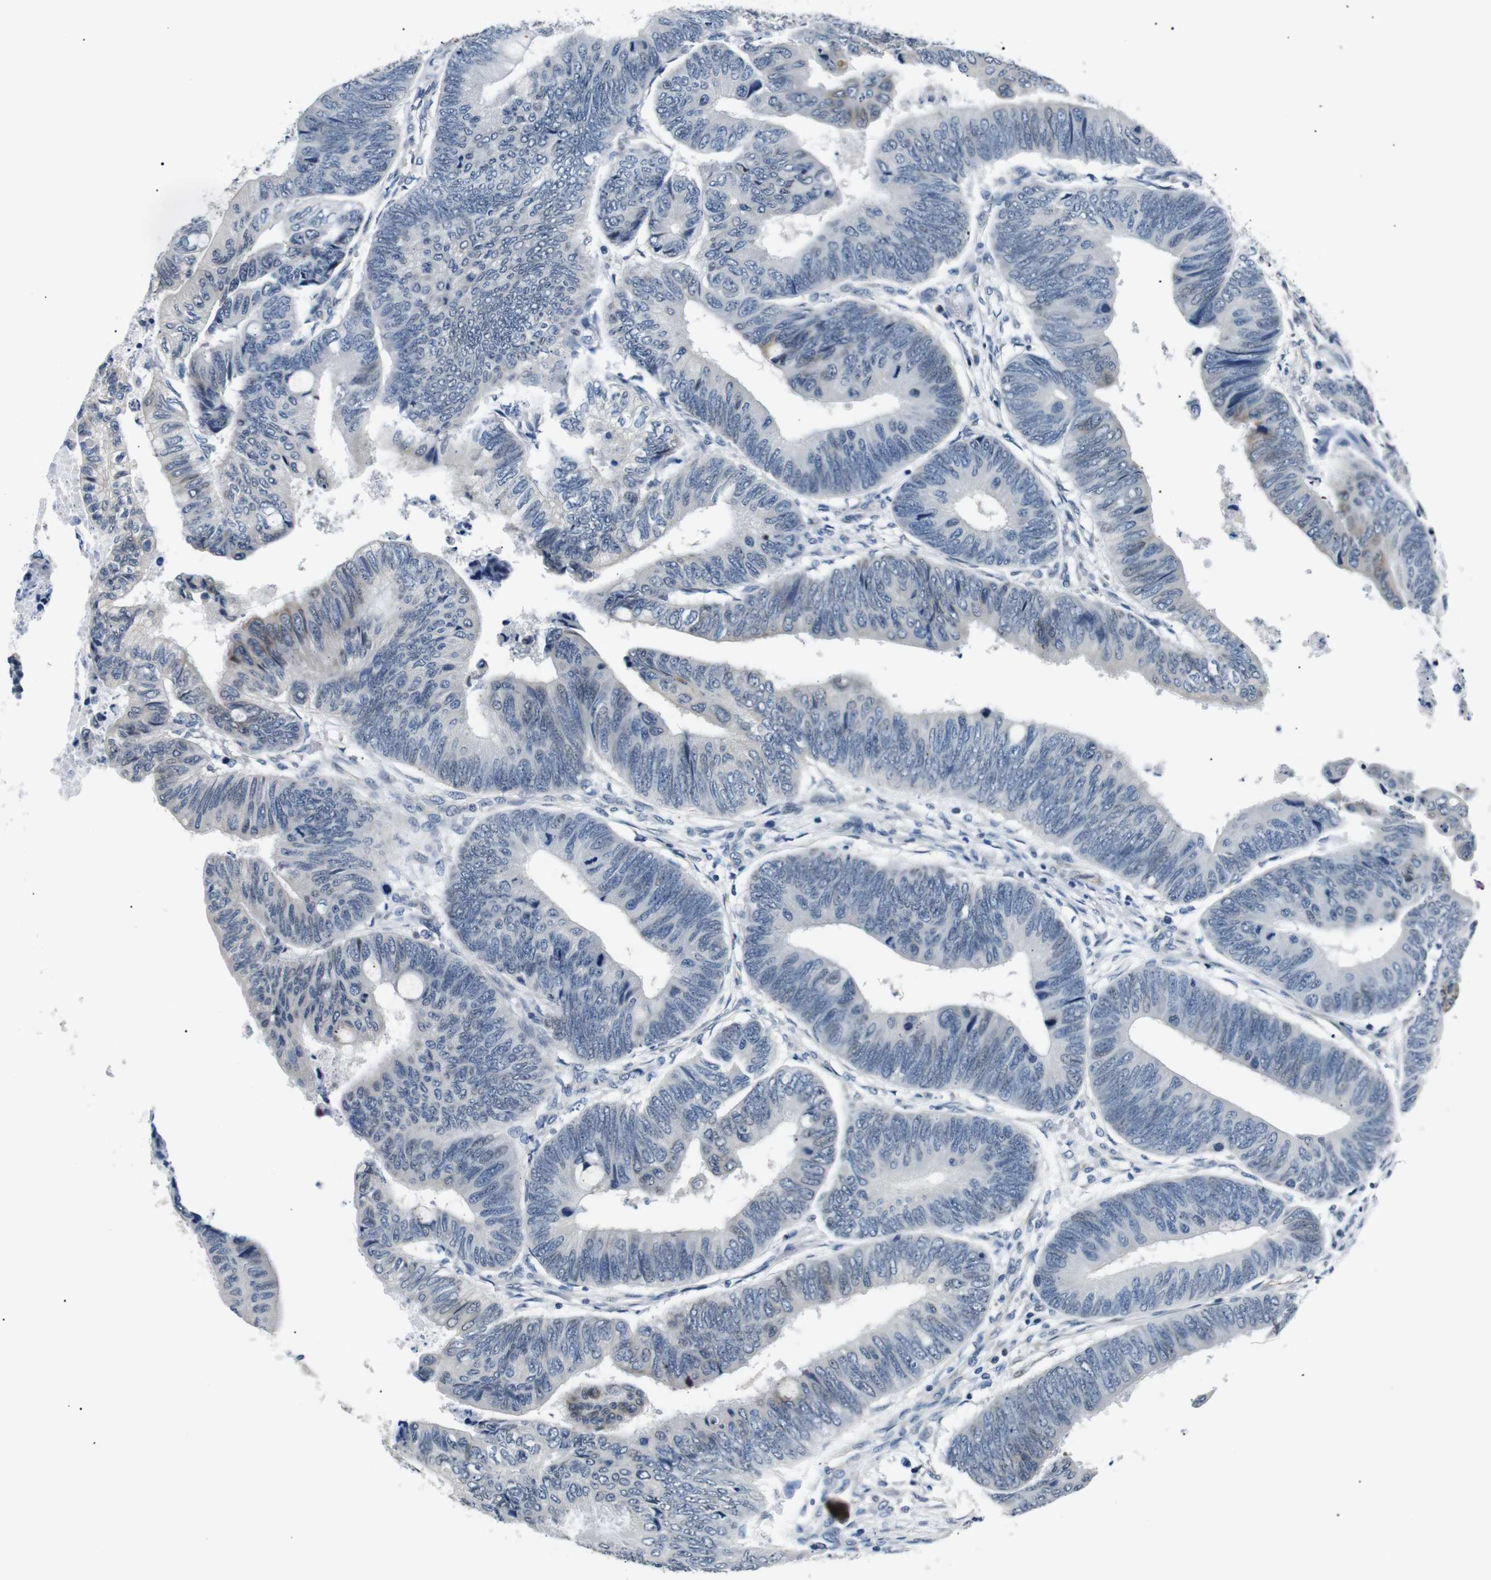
{"staining": {"intensity": "weak", "quantity": "<25%", "location": "cytoplasmic/membranous"}, "tissue": "colorectal cancer", "cell_type": "Tumor cells", "image_type": "cancer", "snomed": [{"axis": "morphology", "description": "Normal tissue, NOS"}, {"axis": "morphology", "description": "Adenocarcinoma, NOS"}, {"axis": "topography", "description": "Rectum"}, {"axis": "topography", "description": "Peripheral nerve tissue"}], "caption": "Immunohistochemical staining of human adenocarcinoma (colorectal) exhibits no significant positivity in tumor cells. Brightfield microscopy of immunohistochemistry (IHC) stained with DAB (3,3'-diaminobenzidine) (brown) and hematoxylin (blue), captured at high magnification.", "gene": "TAFA1", "patient": {"sex": "male", "age": 92}}